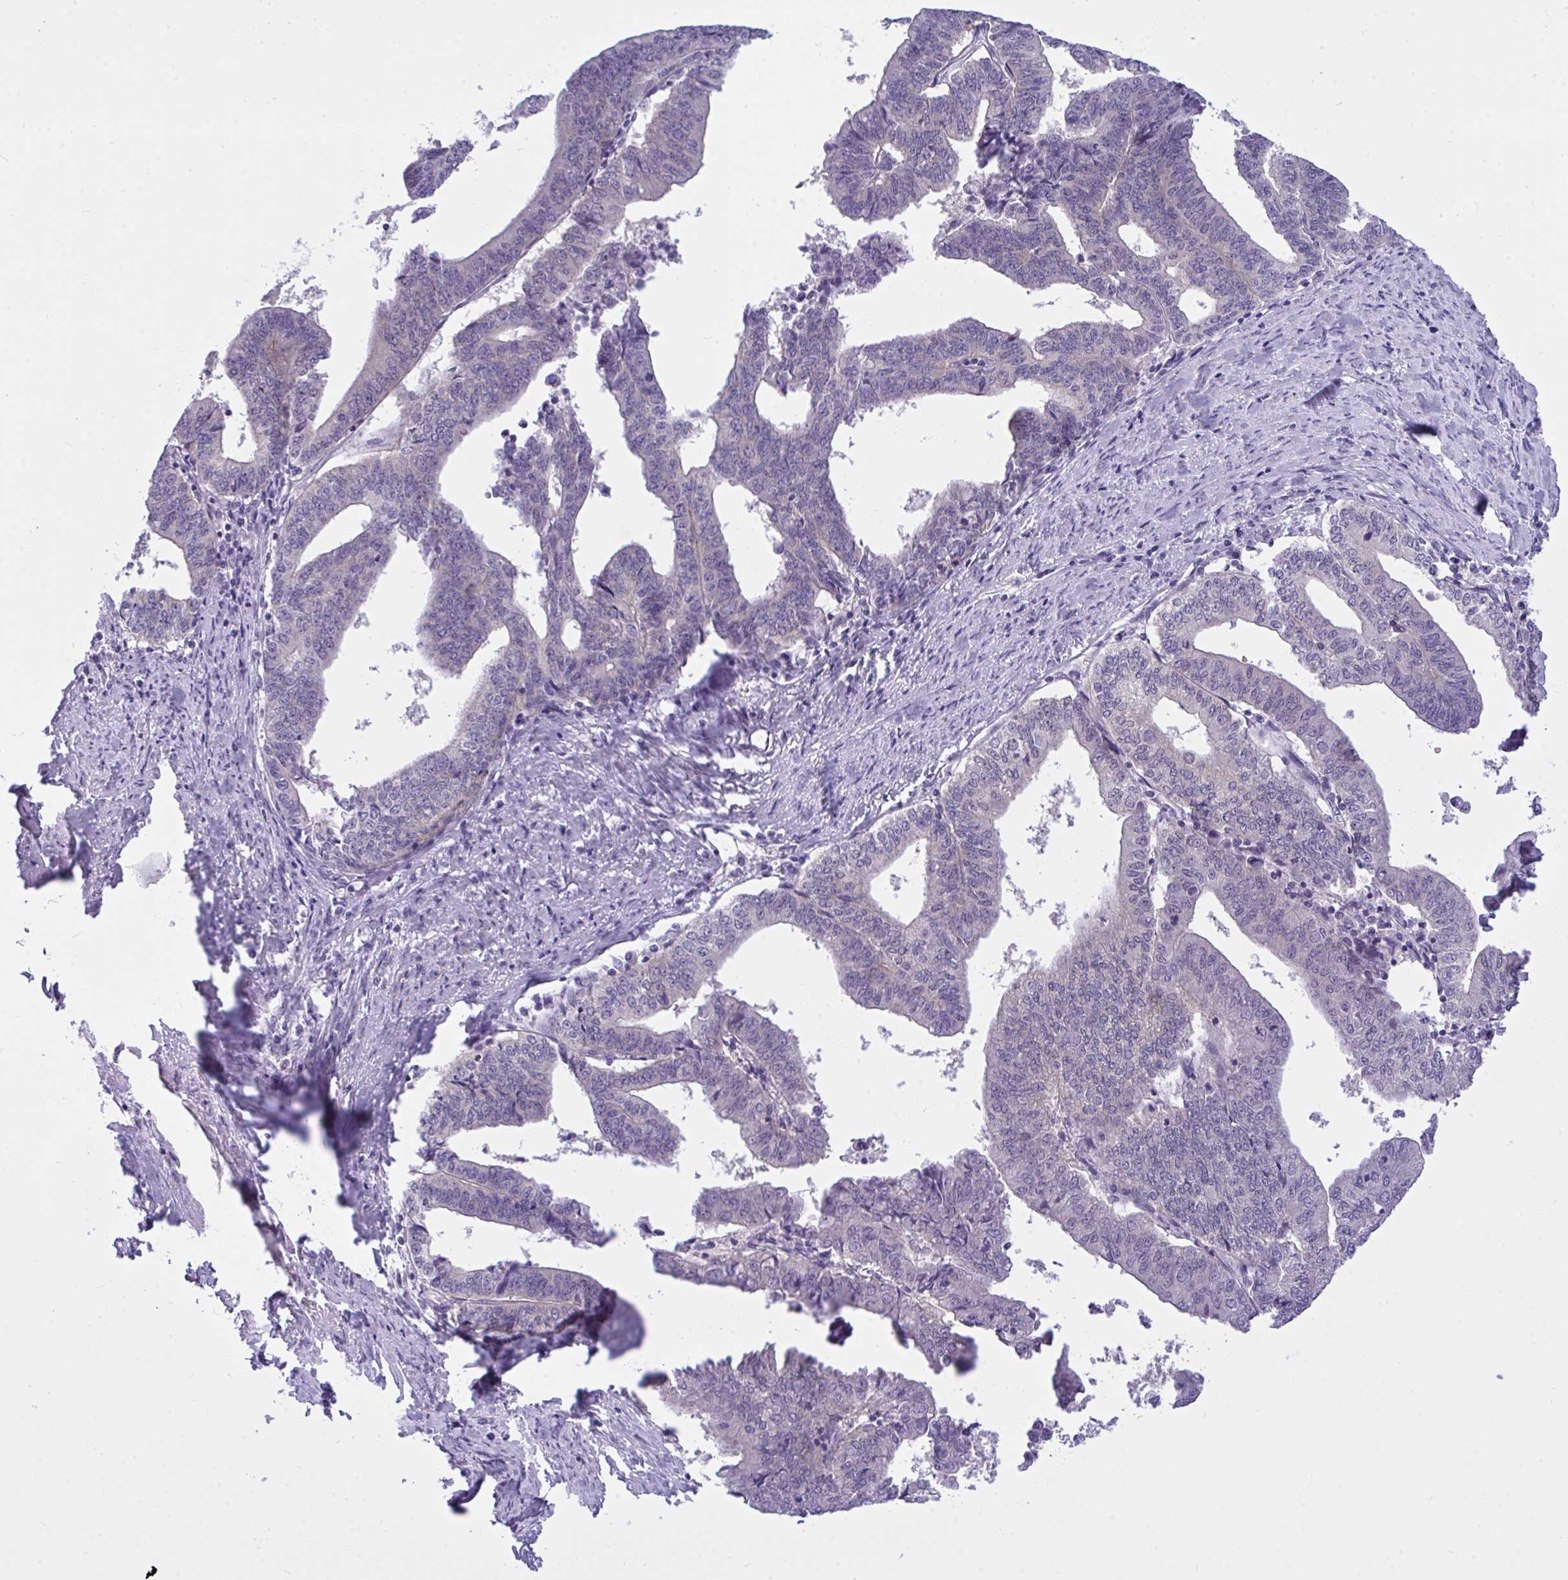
{"staining": {"intensity": "negative", "quantity": "none", "location": "none"}, "tissue": "endometrial cancer", "cell_type": "Tumor cells", "image_type": "cancer", "snomed": [{"axis": "morphology", "description": "Adenocarcinoma, NOS"}, {"axis": "topography", "description": "Endometrium"}], "caption": "IHC image of endometrial cancer stained for a protein (brown), which demonstrates no positivity in tumor cells.", "gene": "TLN2", "patient": {"sex": "female", "age": 65}}